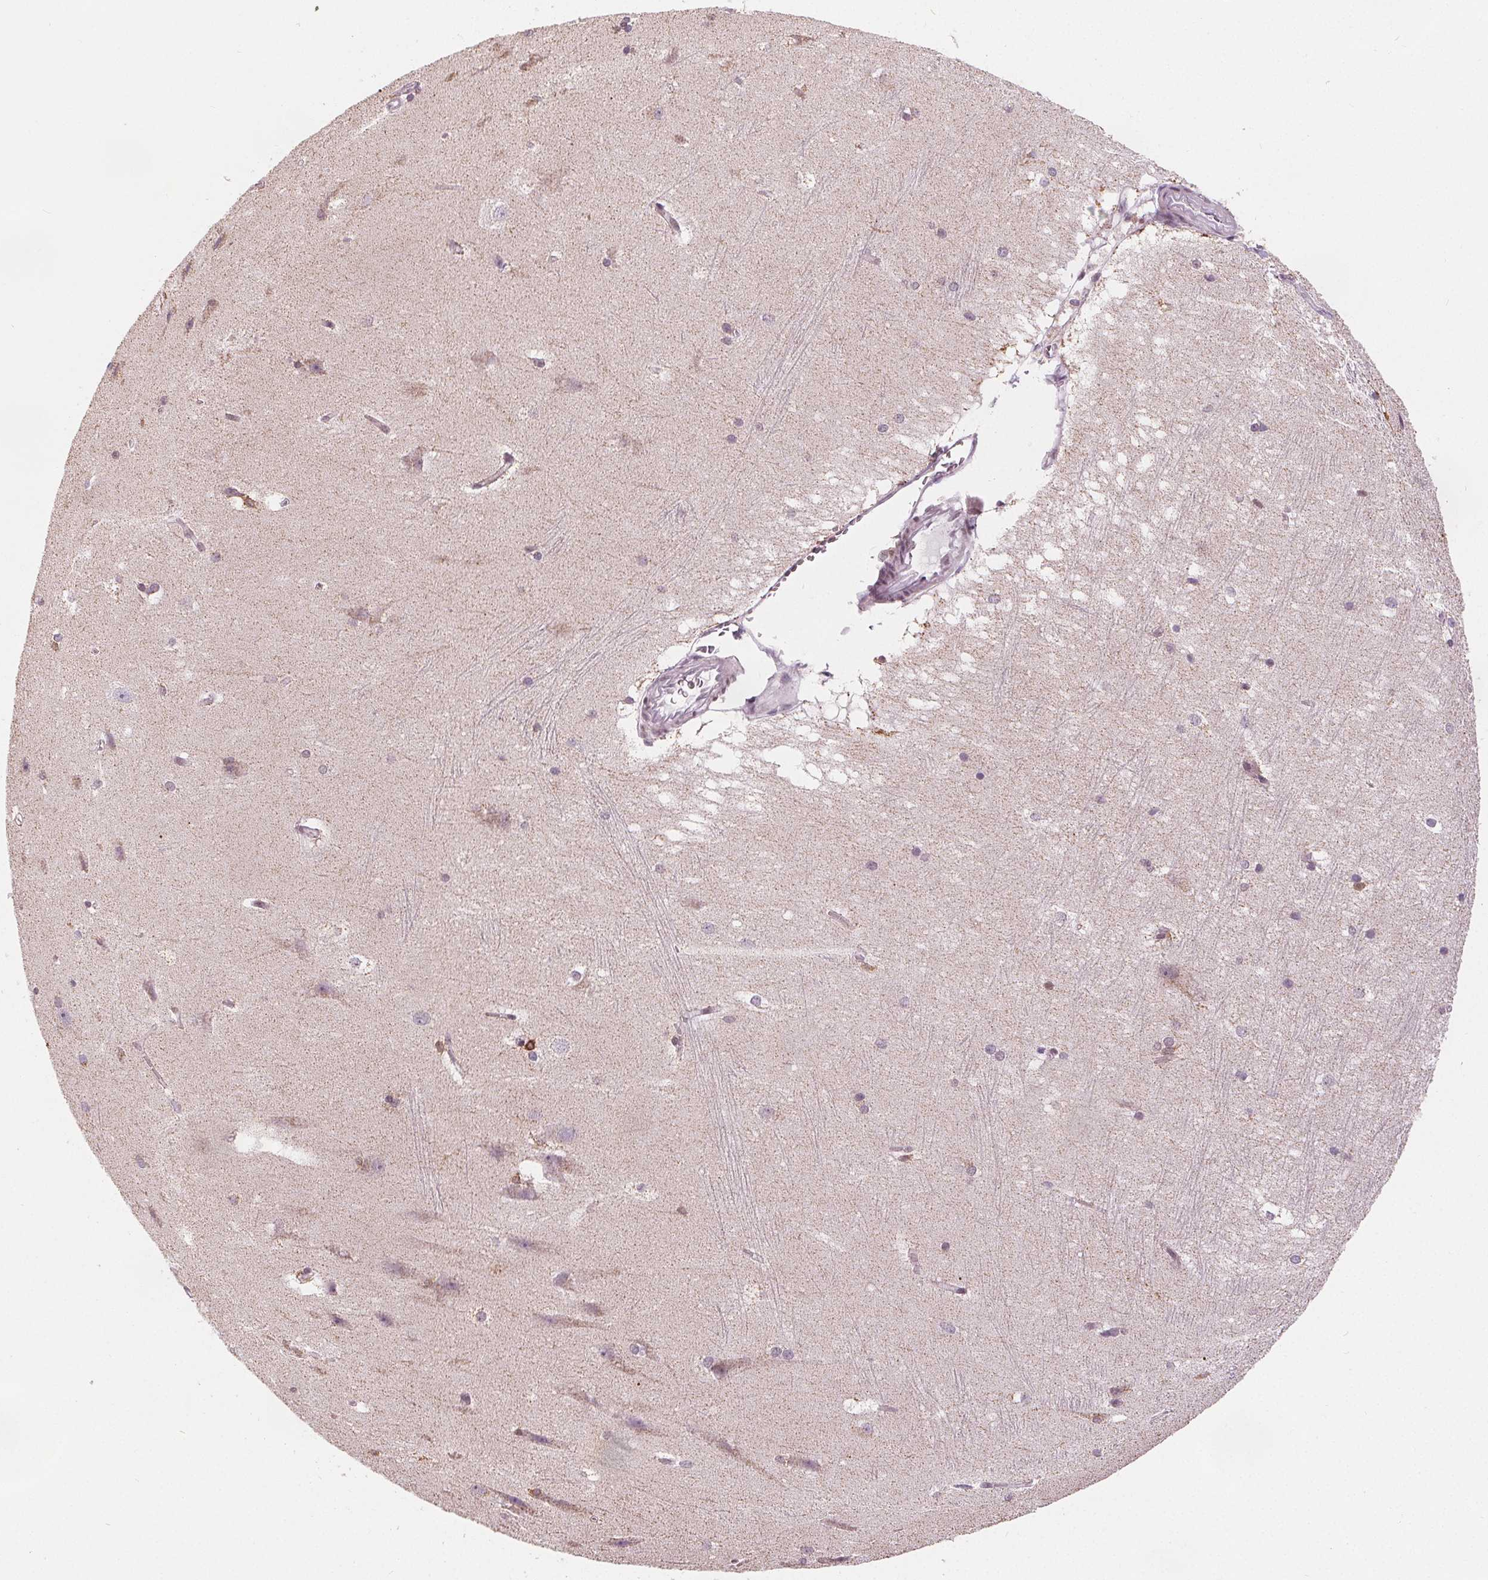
{"staining": {"intensity": "negative", "quantity": "none", "location": "none"}, "tissue": "hippocampus", "cell_type": "Glial cells", "image_type": "normal", "snomed": [{"axis": "morphology", "description": "Normal tissue, NOS"}, {"axis": "topography", "description": "Cerebral cortex"}, {"axis": "topography", "description": "Hippocampus"}], "caption": "Glial cells show no significant protein staining in unremarkable hippocampus. The staining was performed using DAB (3,3'-diaminobenzidine) to visualize the protein expression in brown, while the nuclei were stained in blue with hematoxylin (Magnification: 20x).", "gene": "DPM2", "patient": {"sex": "female", "age": 19}}